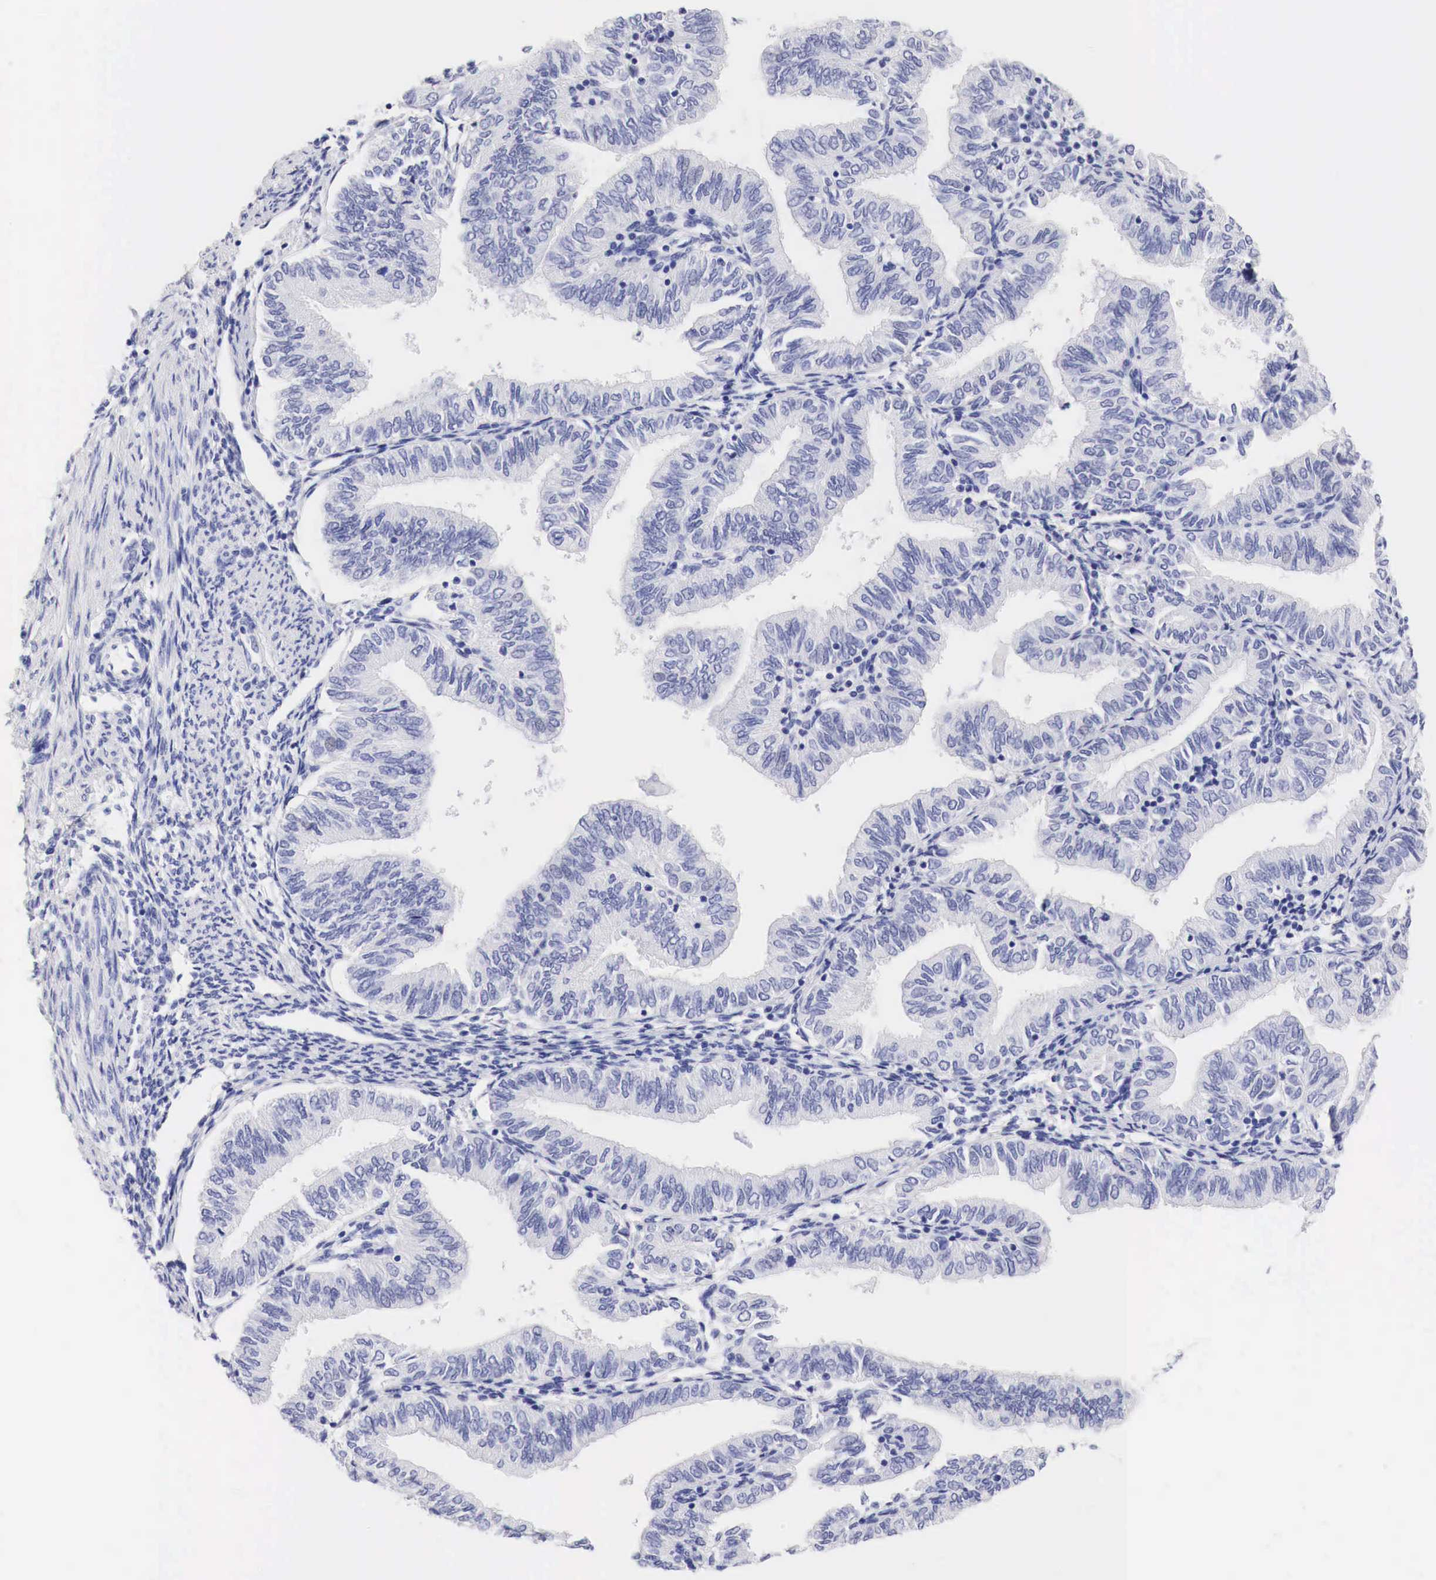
{"staining": {"intensity": "negative", "quantity": "none", "location": "none"}, "tissue": "endometrial cancer", "cell_type": "Tumor cells", "image_type": "cancer", "snomed": [{"axis": "morphology", "description": "Adenocarcinoma, NOS"}, {"axis": "topography", "description": "Endometrium"}], "caption": "High magnification brightfield microscopy of adenocarcinoma (endometrial) stained with DAB (brown) and counterstained with hematoxylin (blue): tumor cells show no significant staining.", "gene": "TYR", "patient": {"sex": "female", "age": 51}}